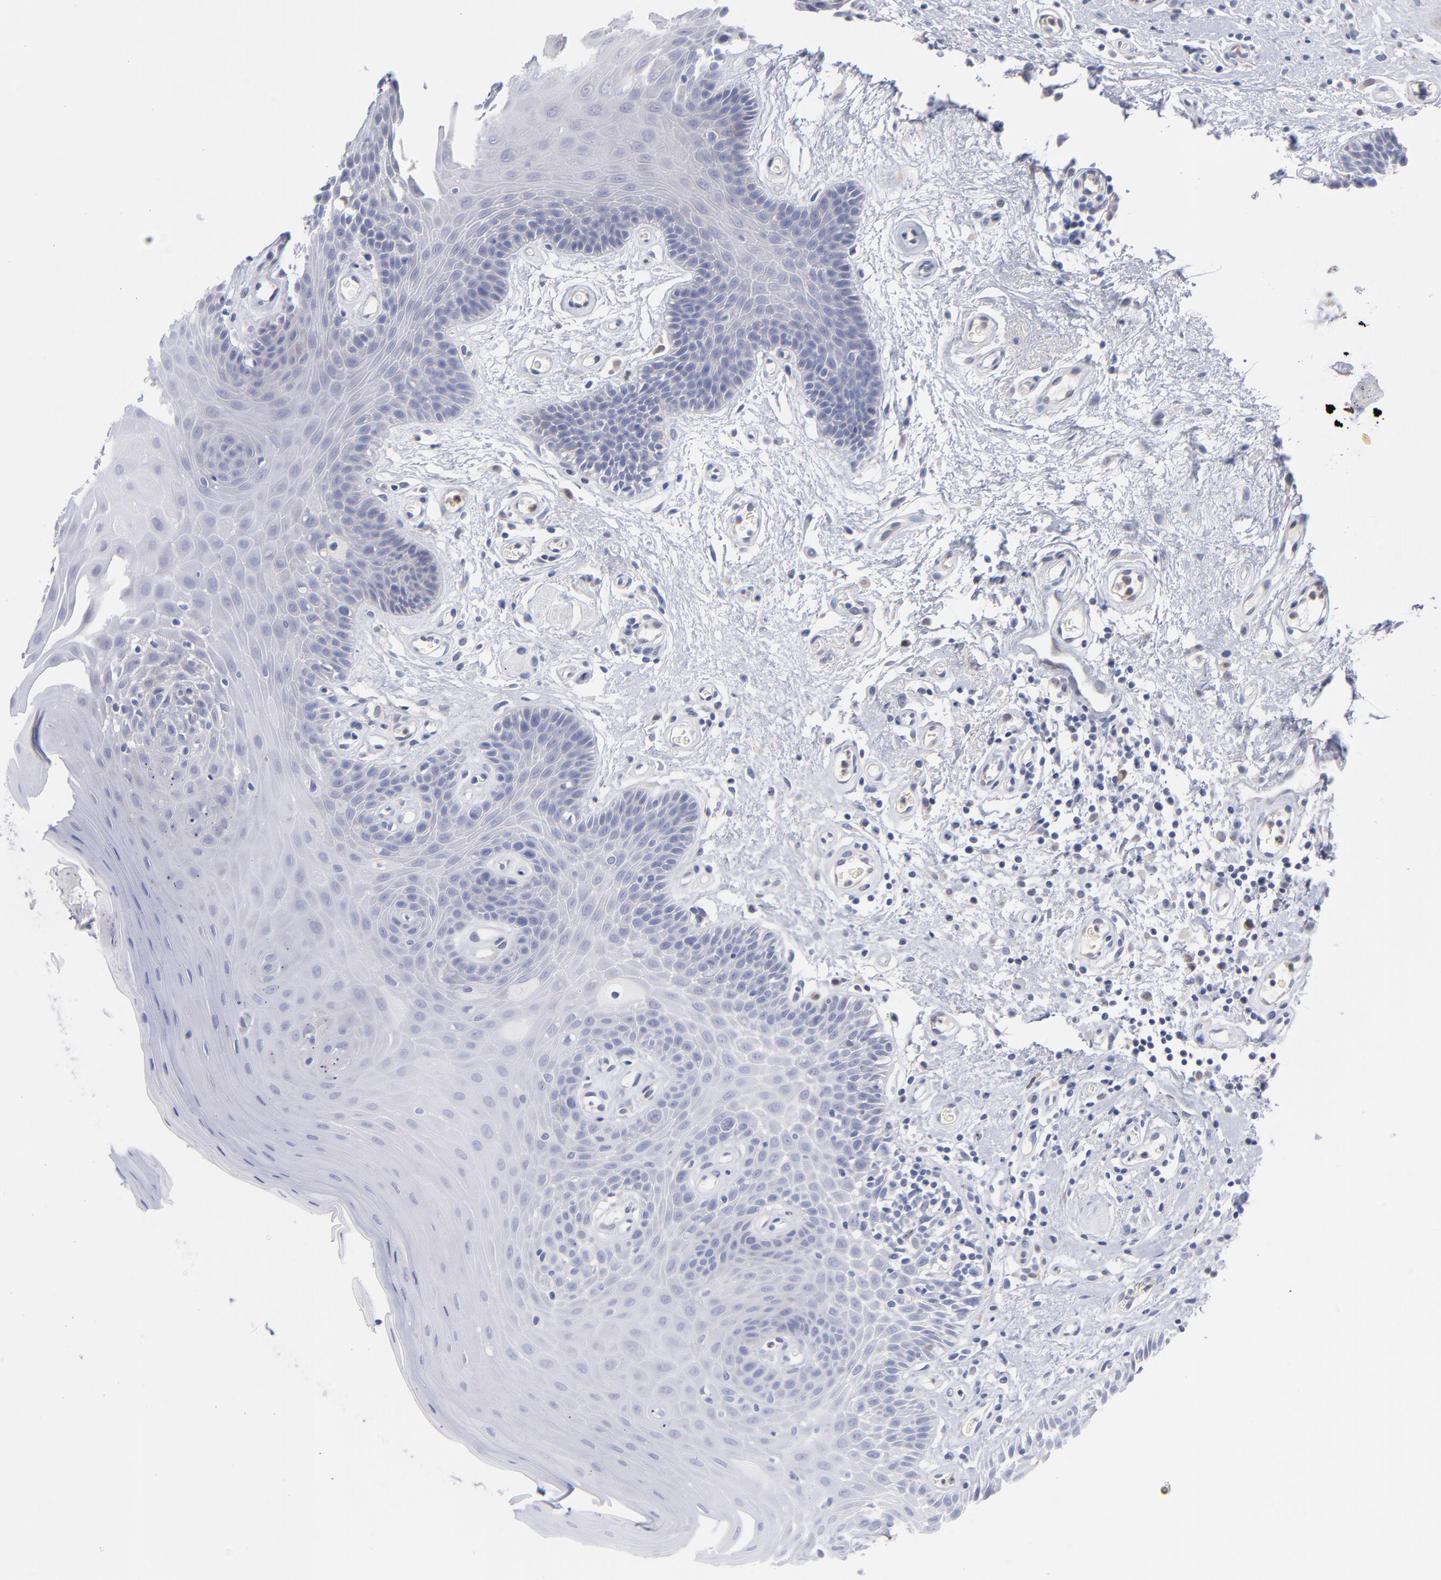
{"staining": {"intensity": "negative", "quantity": "none", "location": "none"}, "tissue": "oral mucosa", "cell_type": "Squamous epithelial cells", "image_type": "normal", "snomed": [{"axis": "morphology", "description": "Normal tissue, NOS"}, {"axis": "morphology", "description": "Squamous cell carcinoma, NOS"}, {"axis": "topography", "description": "Skeletal muscle"}, {"axis": "topography", "description": "Oral tissue"}, {"axis": "topography", "description": "Head-Neck"}], "caption": "Squamous epithelial cells are negative for protein expression in unremarkable human oral mucosa. The staining is performed using DAB brown chromogen with nuclei counter-stained in using hematoxylin.", "gene": "BID", "patient": {"sex": "male", "age": 71}}